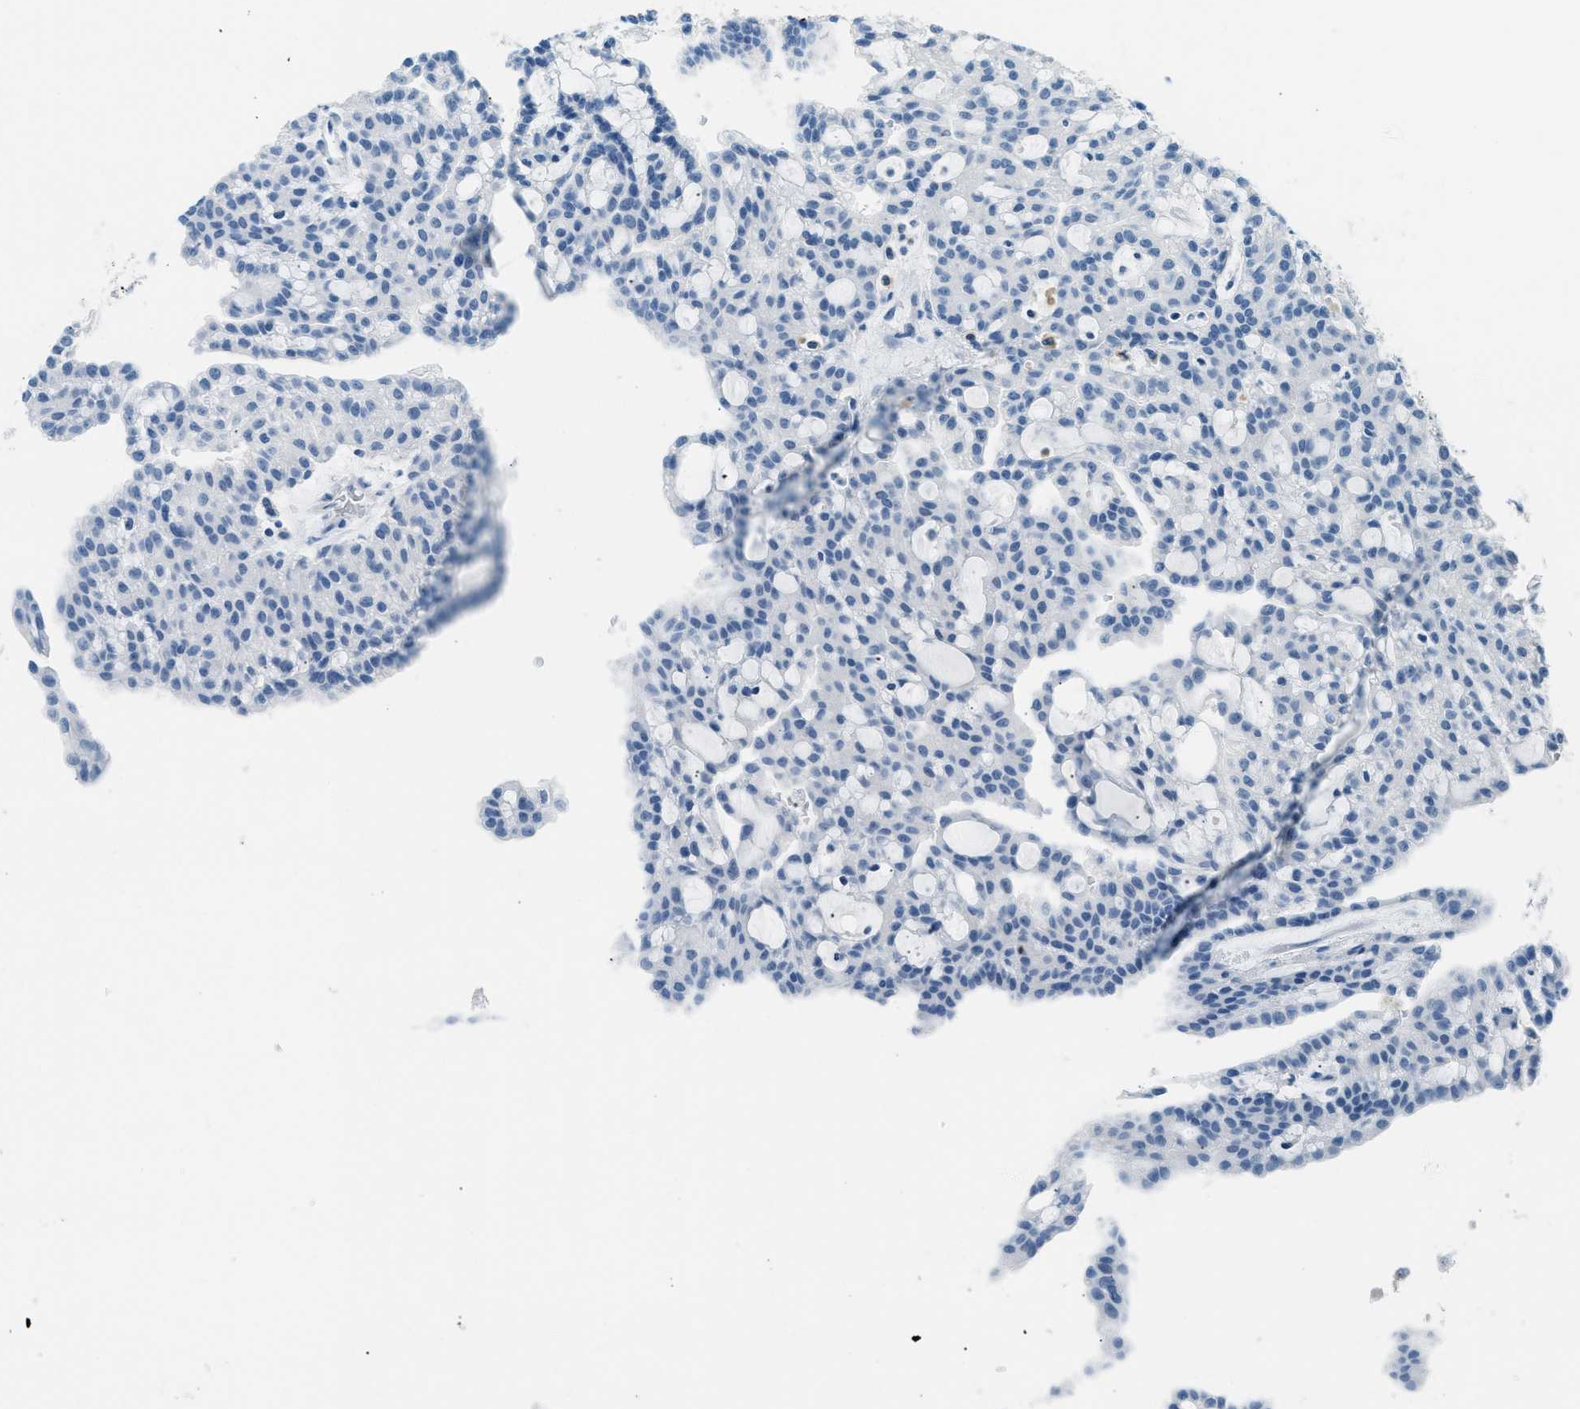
{"staining": {"intensity": "negative", "quantity": "none", "location": "none"}, "tissue": "renal cancer", "cell_type": "Tumor cells", "image_type": "cancer", "snomed": [{"axis": "morphology", "description": "Adenocarcinoma, NOS"}, {"axis": "topography", "description": "Kidney"}], "caption": "Tumor cells are negative for brown protein staining in adenocarcinoma (renal).", "gene": "CLDN18", "patient": {"sex": "male", "age": 63}}